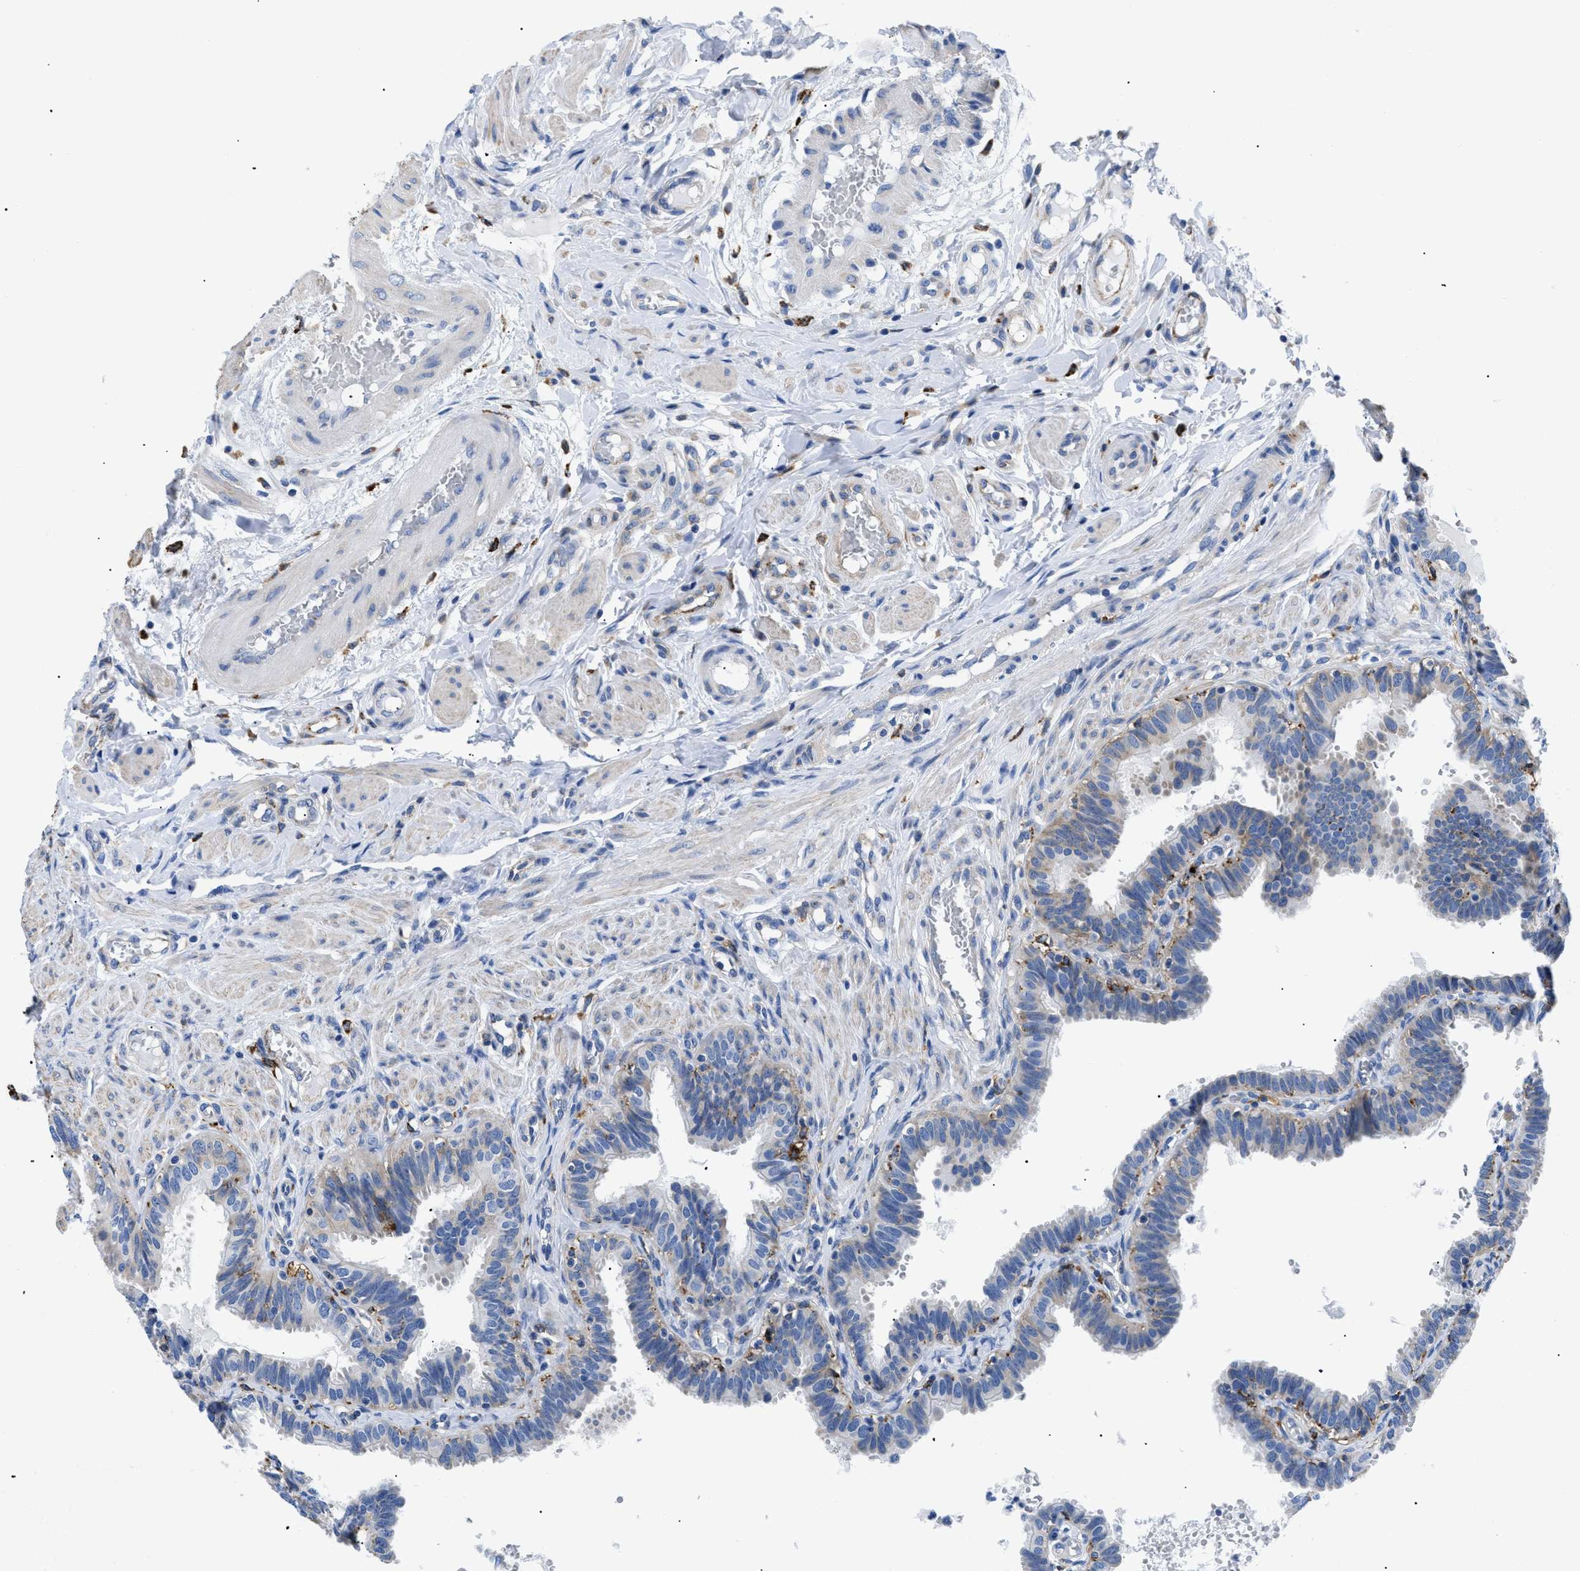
{"staining": {"intensity": "weak", "quantity": "25%-75%", "location": "cytoplasmic/membranous"}, "tissue": "fallopian tube", "cell_type": "Glandular cells", "image_type": "normal", "snomed": [{"axis": "morphology", "description": "Normal tissue, NOS"}, {"axis": "topography", "description": "Fallopian tube"}, {"axis": "topography", "description": "Placenta"}], "caption": "Fallopian tube stained with DAB immunohistochemistry (IHC) reveals low levels of weak cytoplasmic/membranous expression in approximately 25%-75% of glandular cells. The staining is performed using DAB (3,3'-diaminobenzidine) brown chromogen to label protein expression. The nuclei are counter-stained blue using hematoxylin.", "gene": "HLA", "patient": {"sex": "female", "age": 34}}